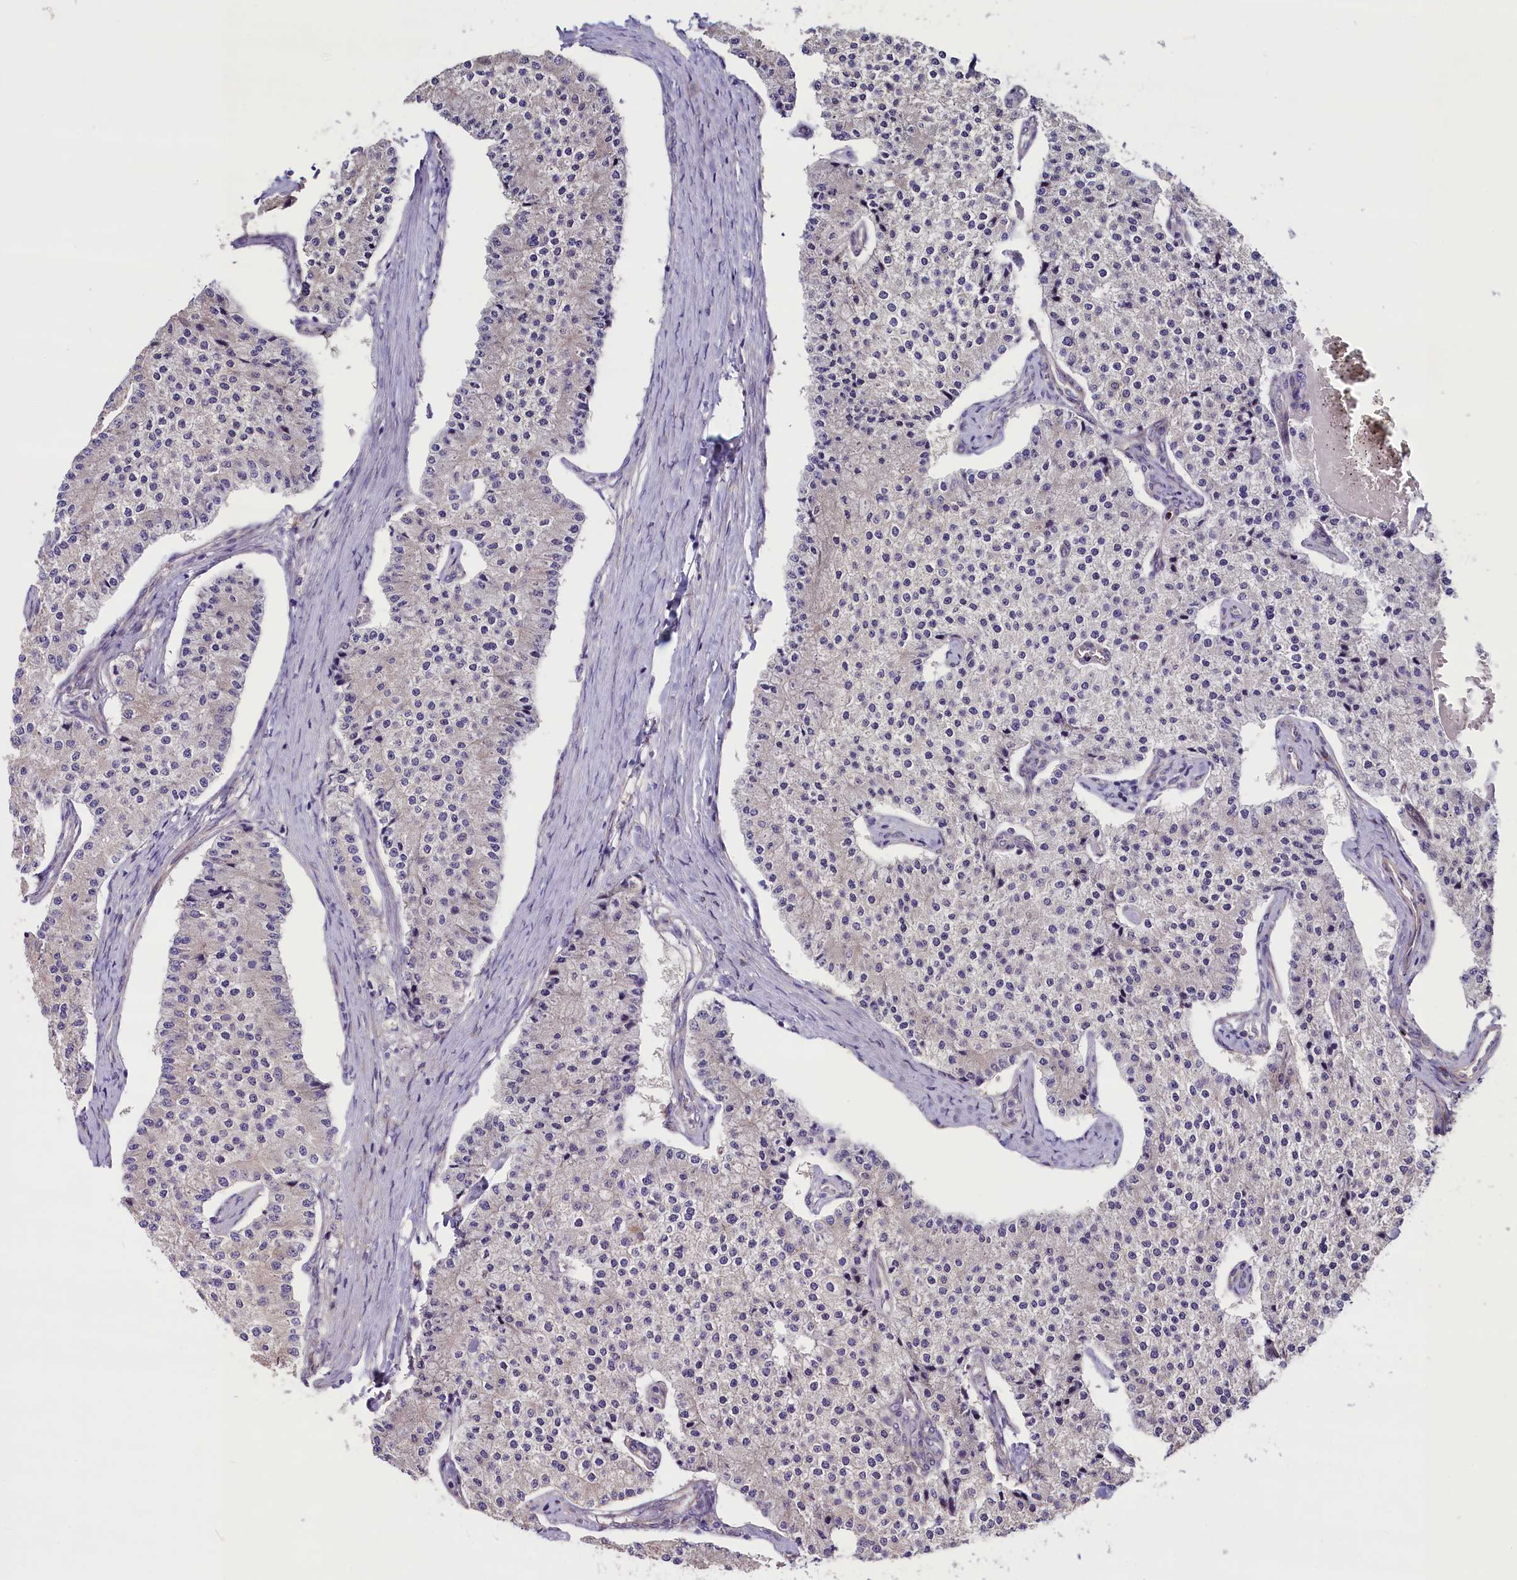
{"staining": {"intensity": "negative", "quantity": "none", "location": "none"}, "tissue": "carcinoid", "cell_type": "Tumor cells", "image_type": "cancer", "snomed": [{"axis": "morphology", "description": "Carcinoid, malignant, NOS"}, {"axis": "topography", "description": "Colon"}], "caption": "Tumor cells show no significant protein expression in carcinoid (malignant).", "gene": "GPR108", "patient": {"sex": "female", "age": 52}}